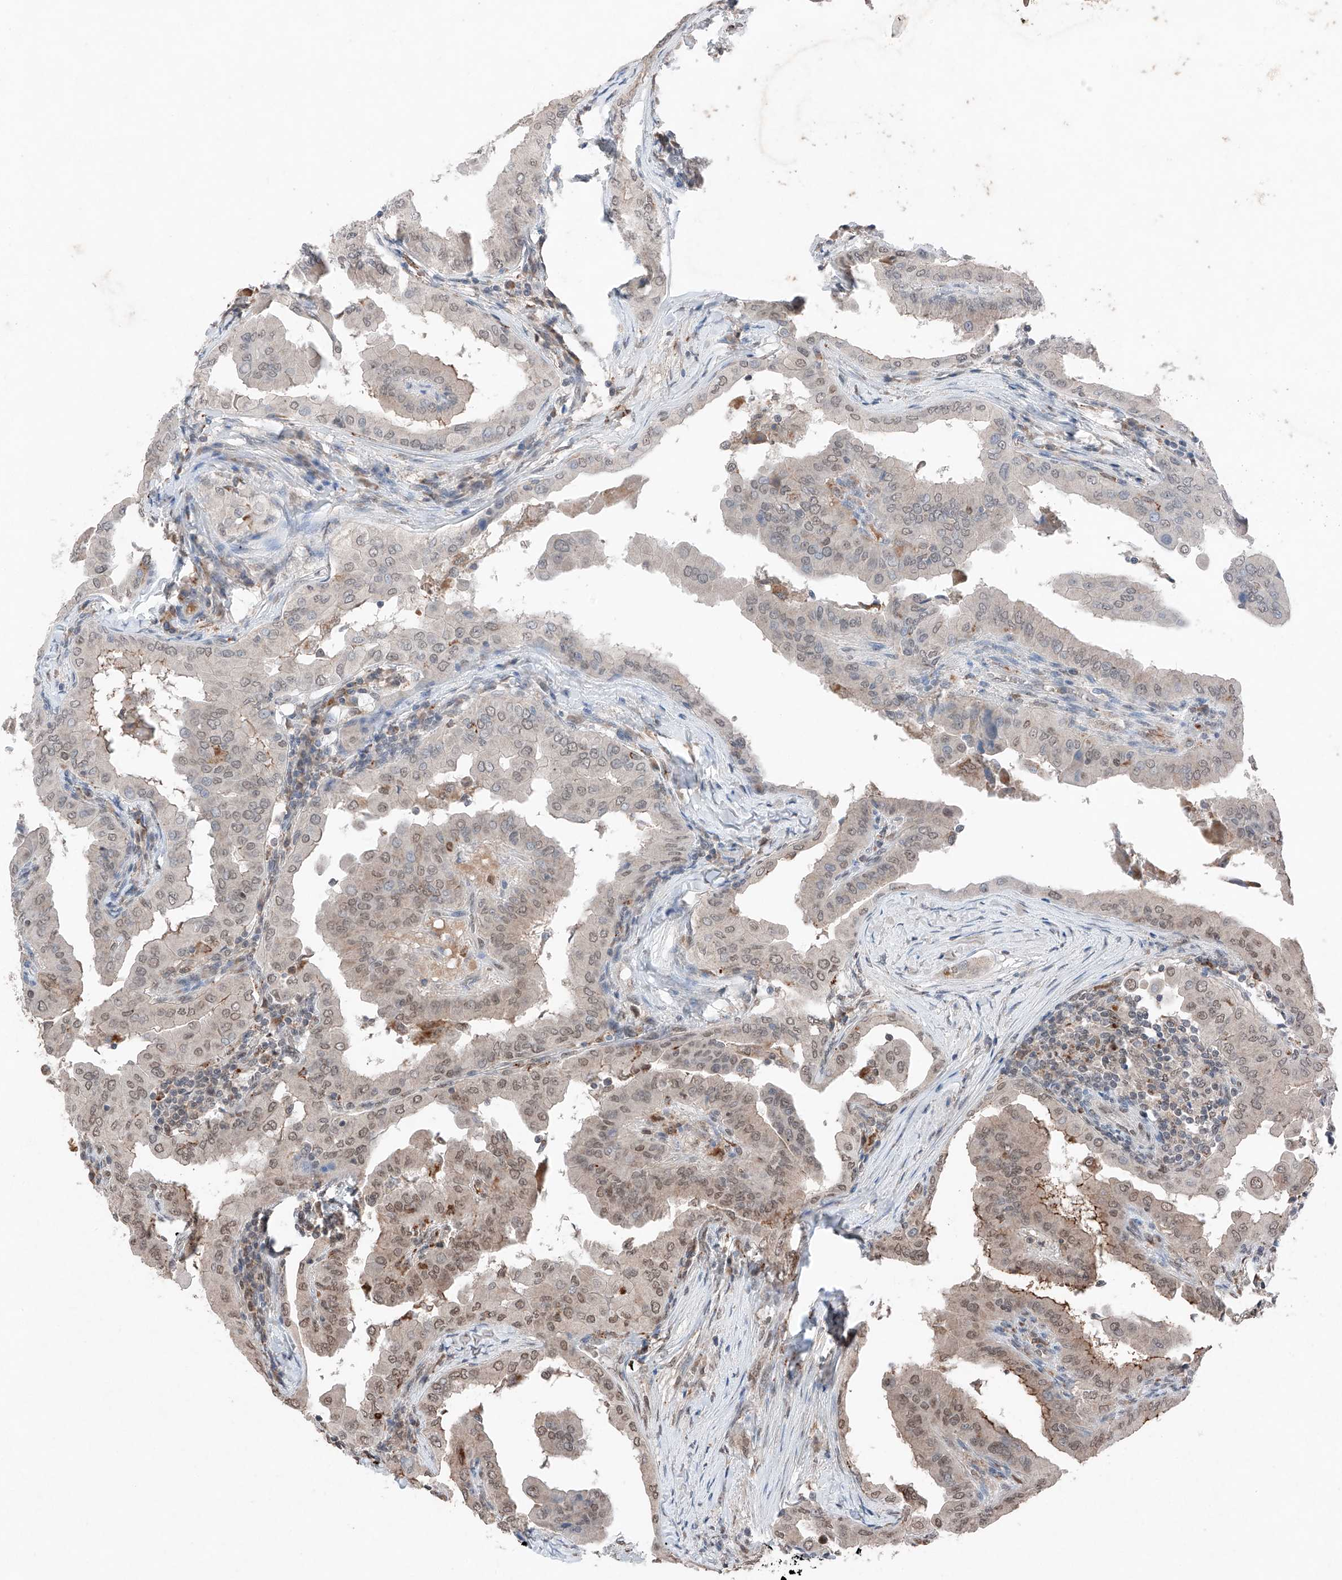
{"staining": {"intensity": "moderate", "quantity": "<25%", "location": "nuclear"}, "tissue": "thyroid cancer", "cell_type": "Tumor cells", "image_type": "cancer", "snomed": [{"axis": "morphology", "description": "Papillary adenocarcinoma, NOS"}, {"axis": "topography", "description": "Thyroid gland"}], "caption": "Immunohistochemical staining of thyroid cancer (papillary adenocarcinoma) displays low levels of moderate nuclear protein positivity in about <25% of tumor cells.", "gene": "TBX4", "patient": {"sex": "male", "age": 33}}